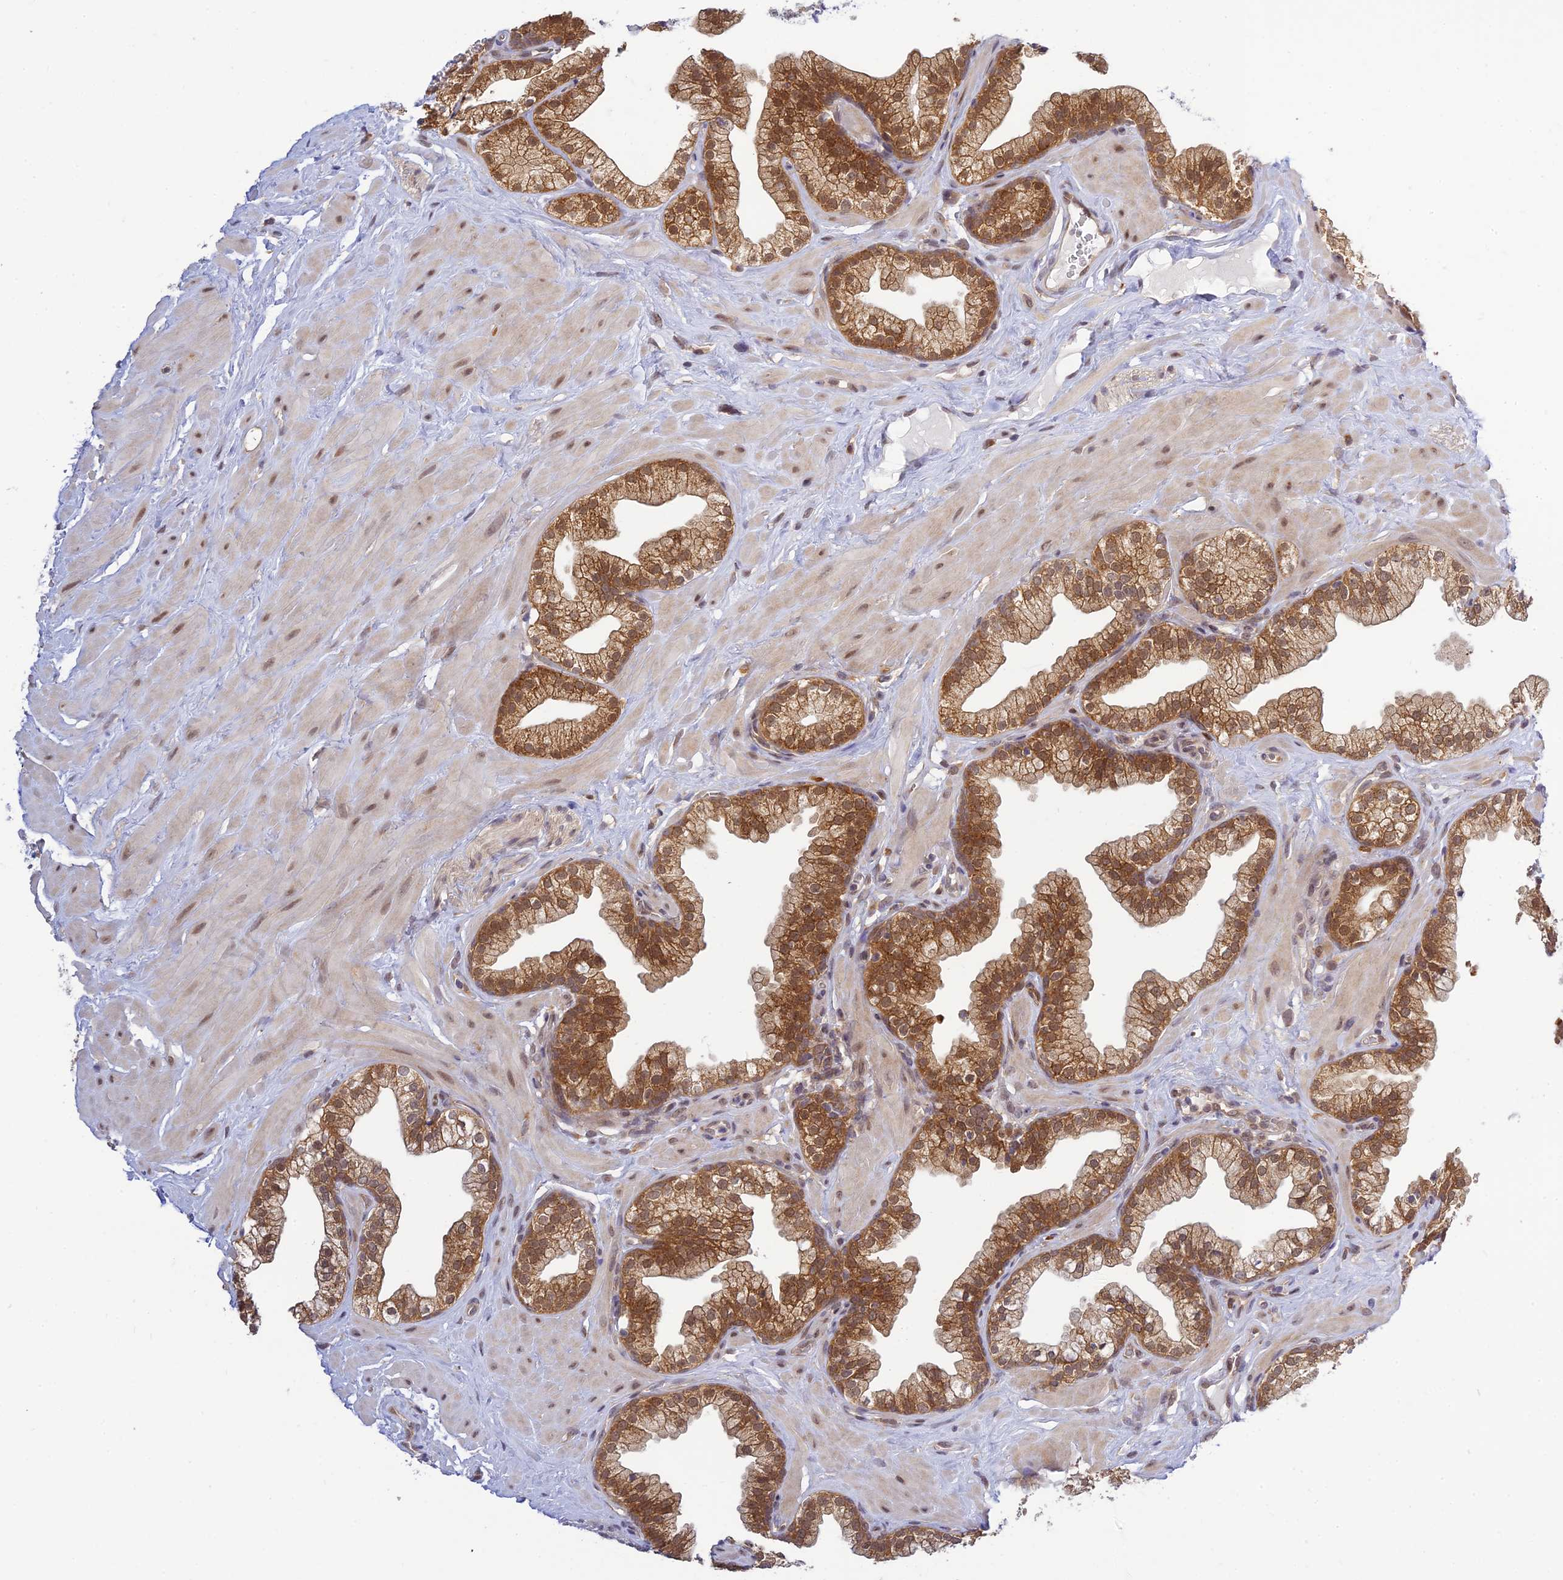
{"staining": {"intensity": "moderate", "quantity": ">75%", "location": "cytoplasmic/membranous,nuclear"}, "tissue": "prostate", "cell_type": "Glandular cells", "image_type": "normal", "snomed": [{"axis": "morphology", "description": "Normal tissue, NOS"}, {"axis": "morphology", "description": "Urothelial carcinoma, Low grade"}, {"axis": "topography", "description": "Urinary bladder"}, {"axis": "topography", "description": "Prostate"}], "caption": "The image displays a brown stain indicating the presence of a protein in the cytoplasmic/membranous,nuclear of glandular cells in prostate.", "gene": "SKIC8", "patient": {"sex": "male", "age": 60}}